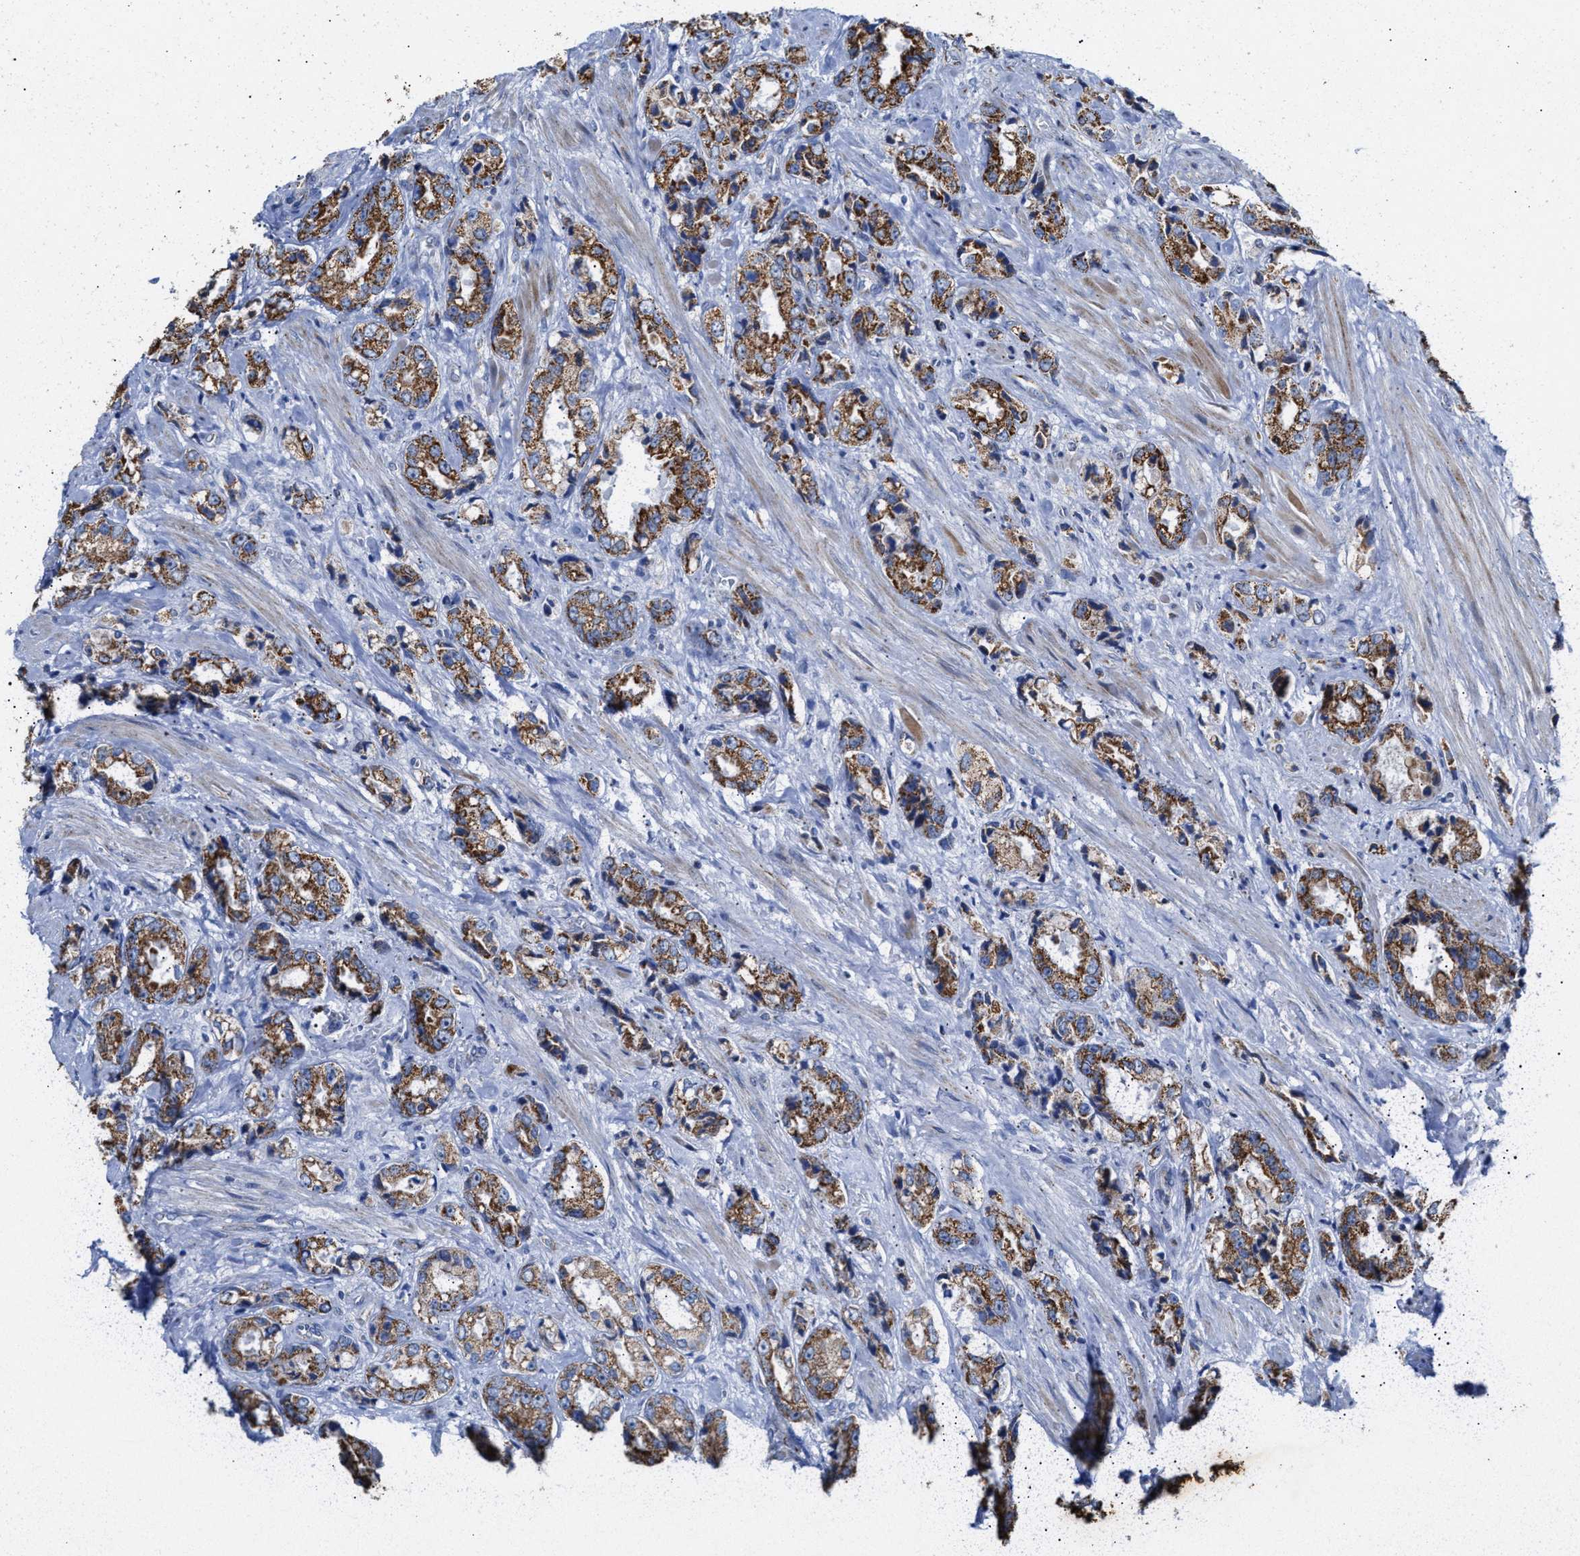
{"staining": {"intensity": "strong", "quantity": ">75%", "location": "cytoplasmic/membranous"}, "tissue": "prostate cancer", "cell_type": "Tumor cells", "image_type": "cancer", "snomed": [{"axis": "morphology", "description": "Adenocarcinoma, High grade"}, {"axis": "topography", "description": "Prostate"}], "caption": "A histopathology image showing strong cytoplasmic/membranous expression in about >75% of tumor cells in high-grade adenocarcinoma (prostate), as visualized by brown immunohistochemical staining.", "gene": "JAG1", "patient": {"sex": "male", "age": 61}}